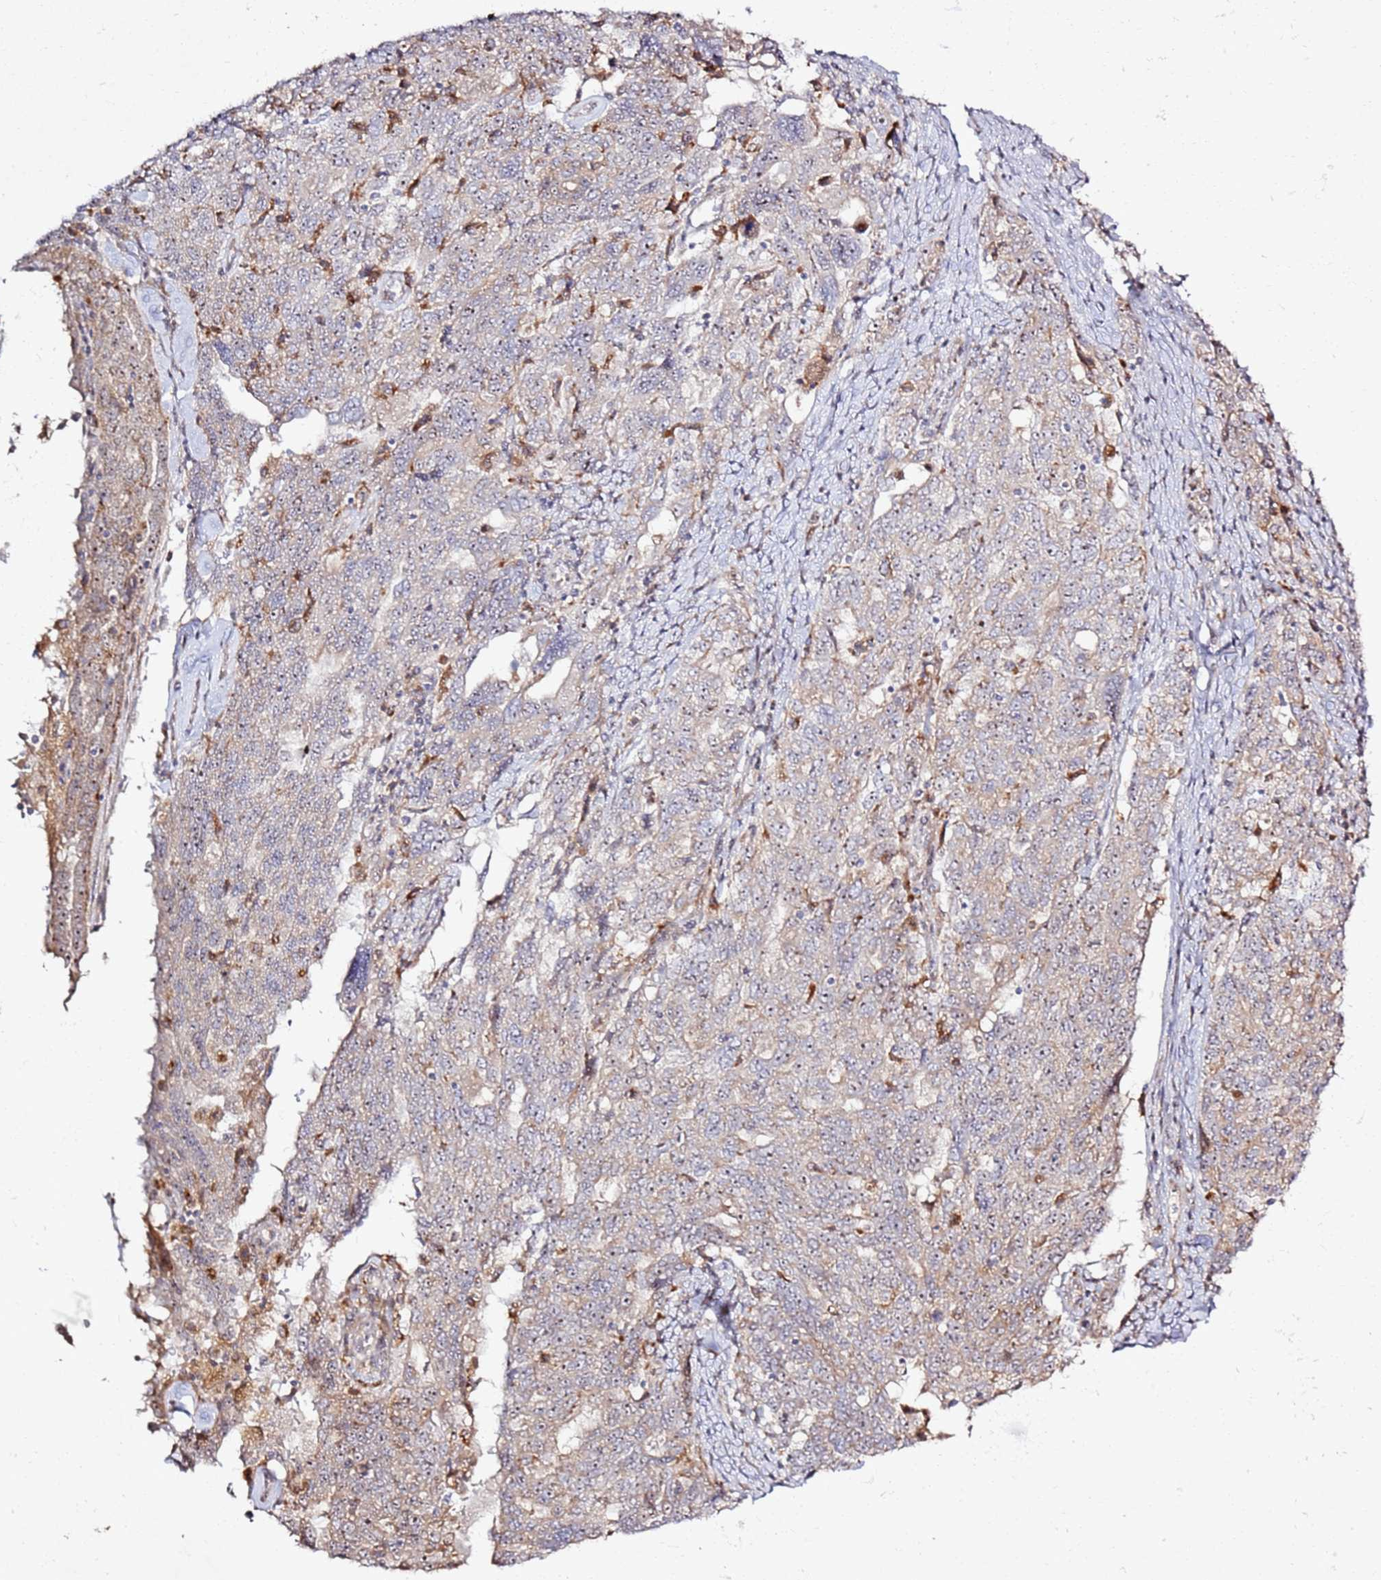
{"staining": {"intensity": "weak", "quantity": "25%-75%", "location": "cytoplasmic/membranous"}, "tissue": "ovarian cancer", "cell_type": "Tumor cells", "image_type": "cancer", "snomed": [{"axis": "morphology", "description": "Carcinoma, endometroid"}, {"axis": "topography", "description": "Ovary"}], "caption": "DAB immunohistochemical staining of human ovarian endometroid carcinoma shows weak cytoplasmic/membranous protein positivity in approximately 25%-75% of tumor cells. The staining was performed using DAB, with brown indicating positive protein expression. Nuclei are stained blue with hematoxylin.", "gene": "CNPY1", "patient": {"sex": "female", "age": 62}}